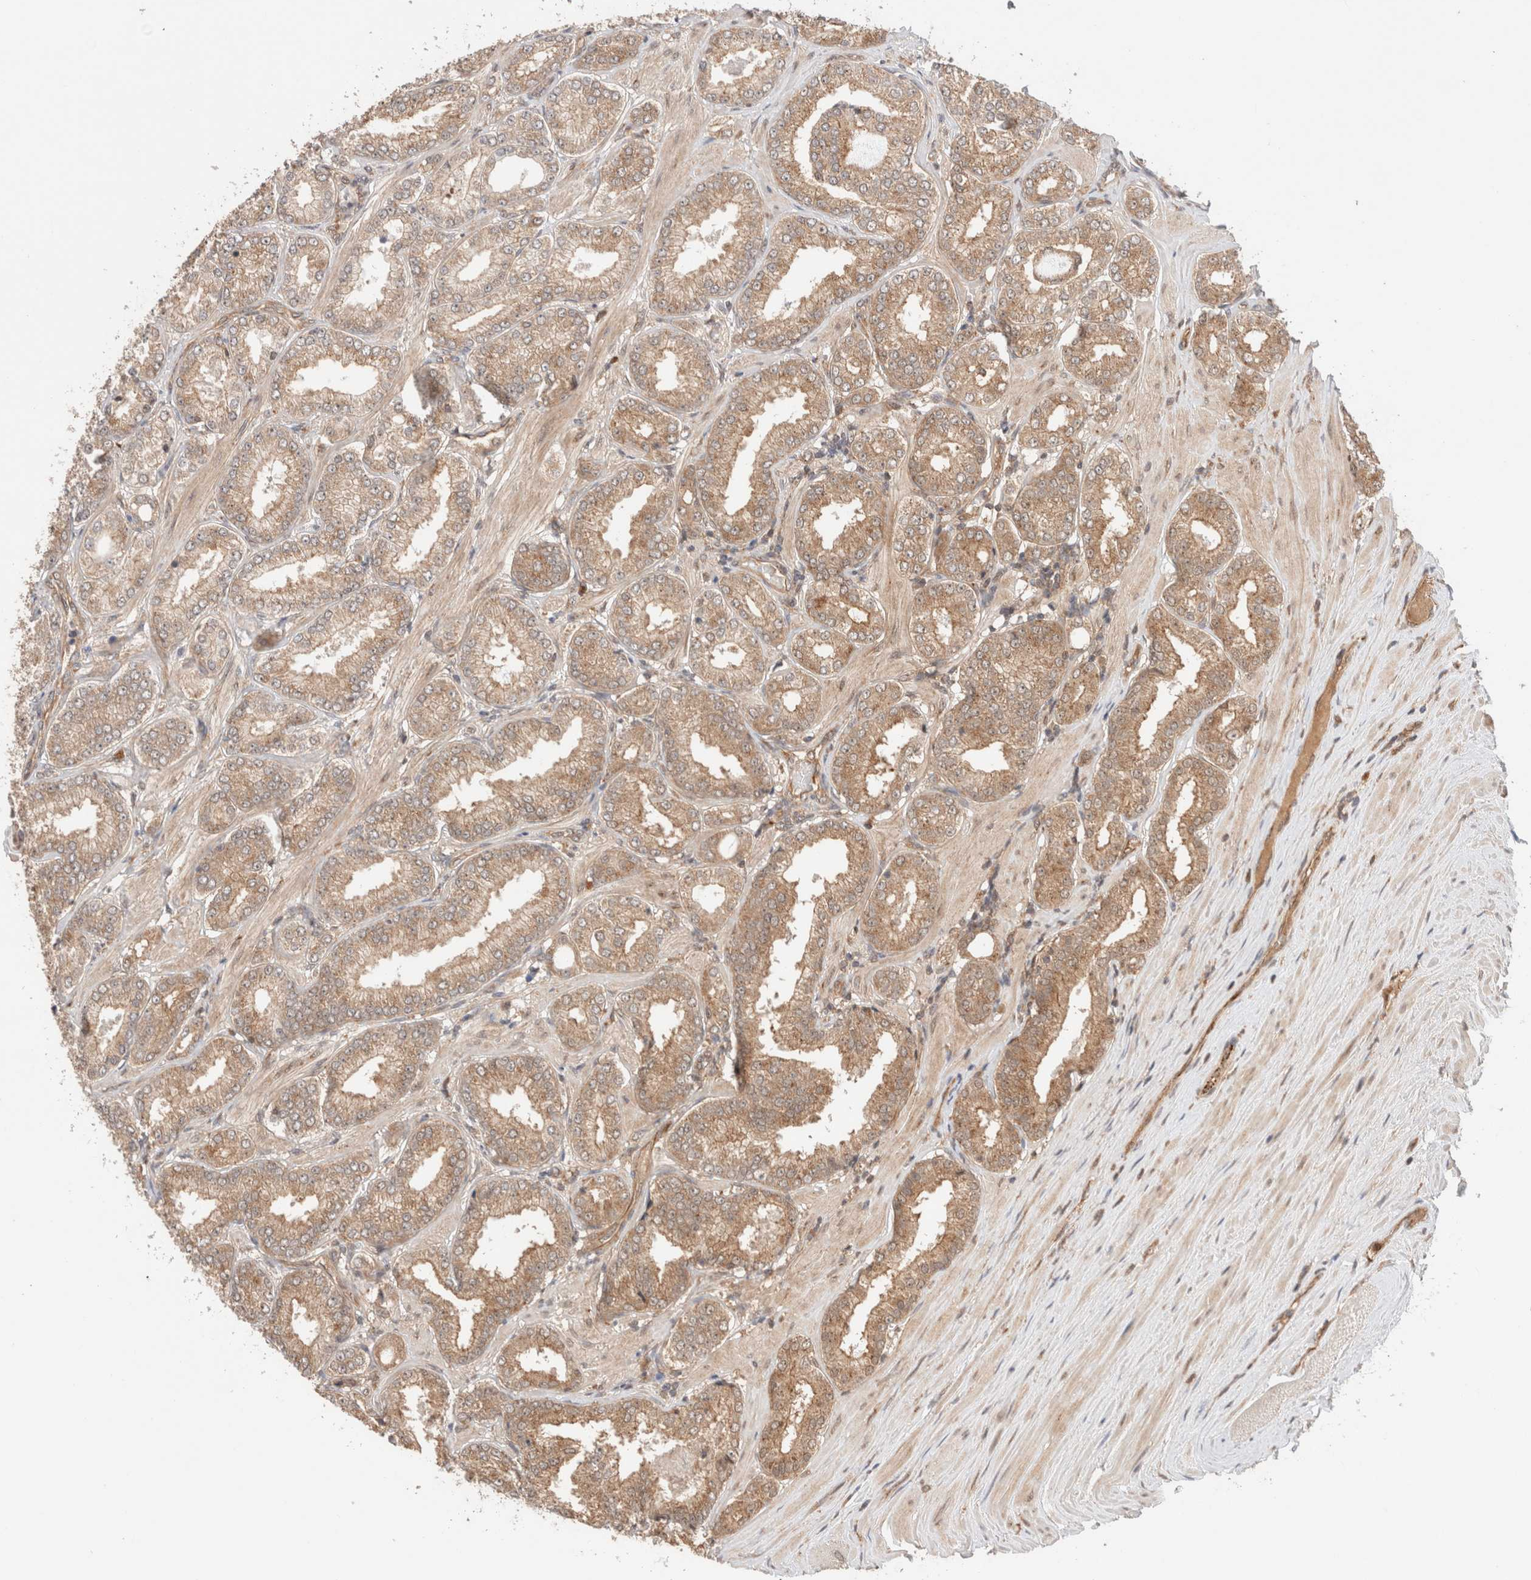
{"staining": {"intensity": "moderate", "quantity": ">75%", "location": "cytoplasmic/membranous,nuclear"}, "tissue": "prostate cancer", "cell_type": "Tumor cells", "image_type": "cancer", "snomed": [{"axis": "morphology", "description": "Adenocarcinoma, Low grade"}, {"axis": "topography", "description": "Prostate"}], "caption": "Brown immunohistochemical staining in prostate cancer displays moderate cytoplasmic/membranous and nuclear positivity in approximately >75% of tumor cells.", "gene": "SIKE1", "patient": {"sex": "male", "age": 62}}